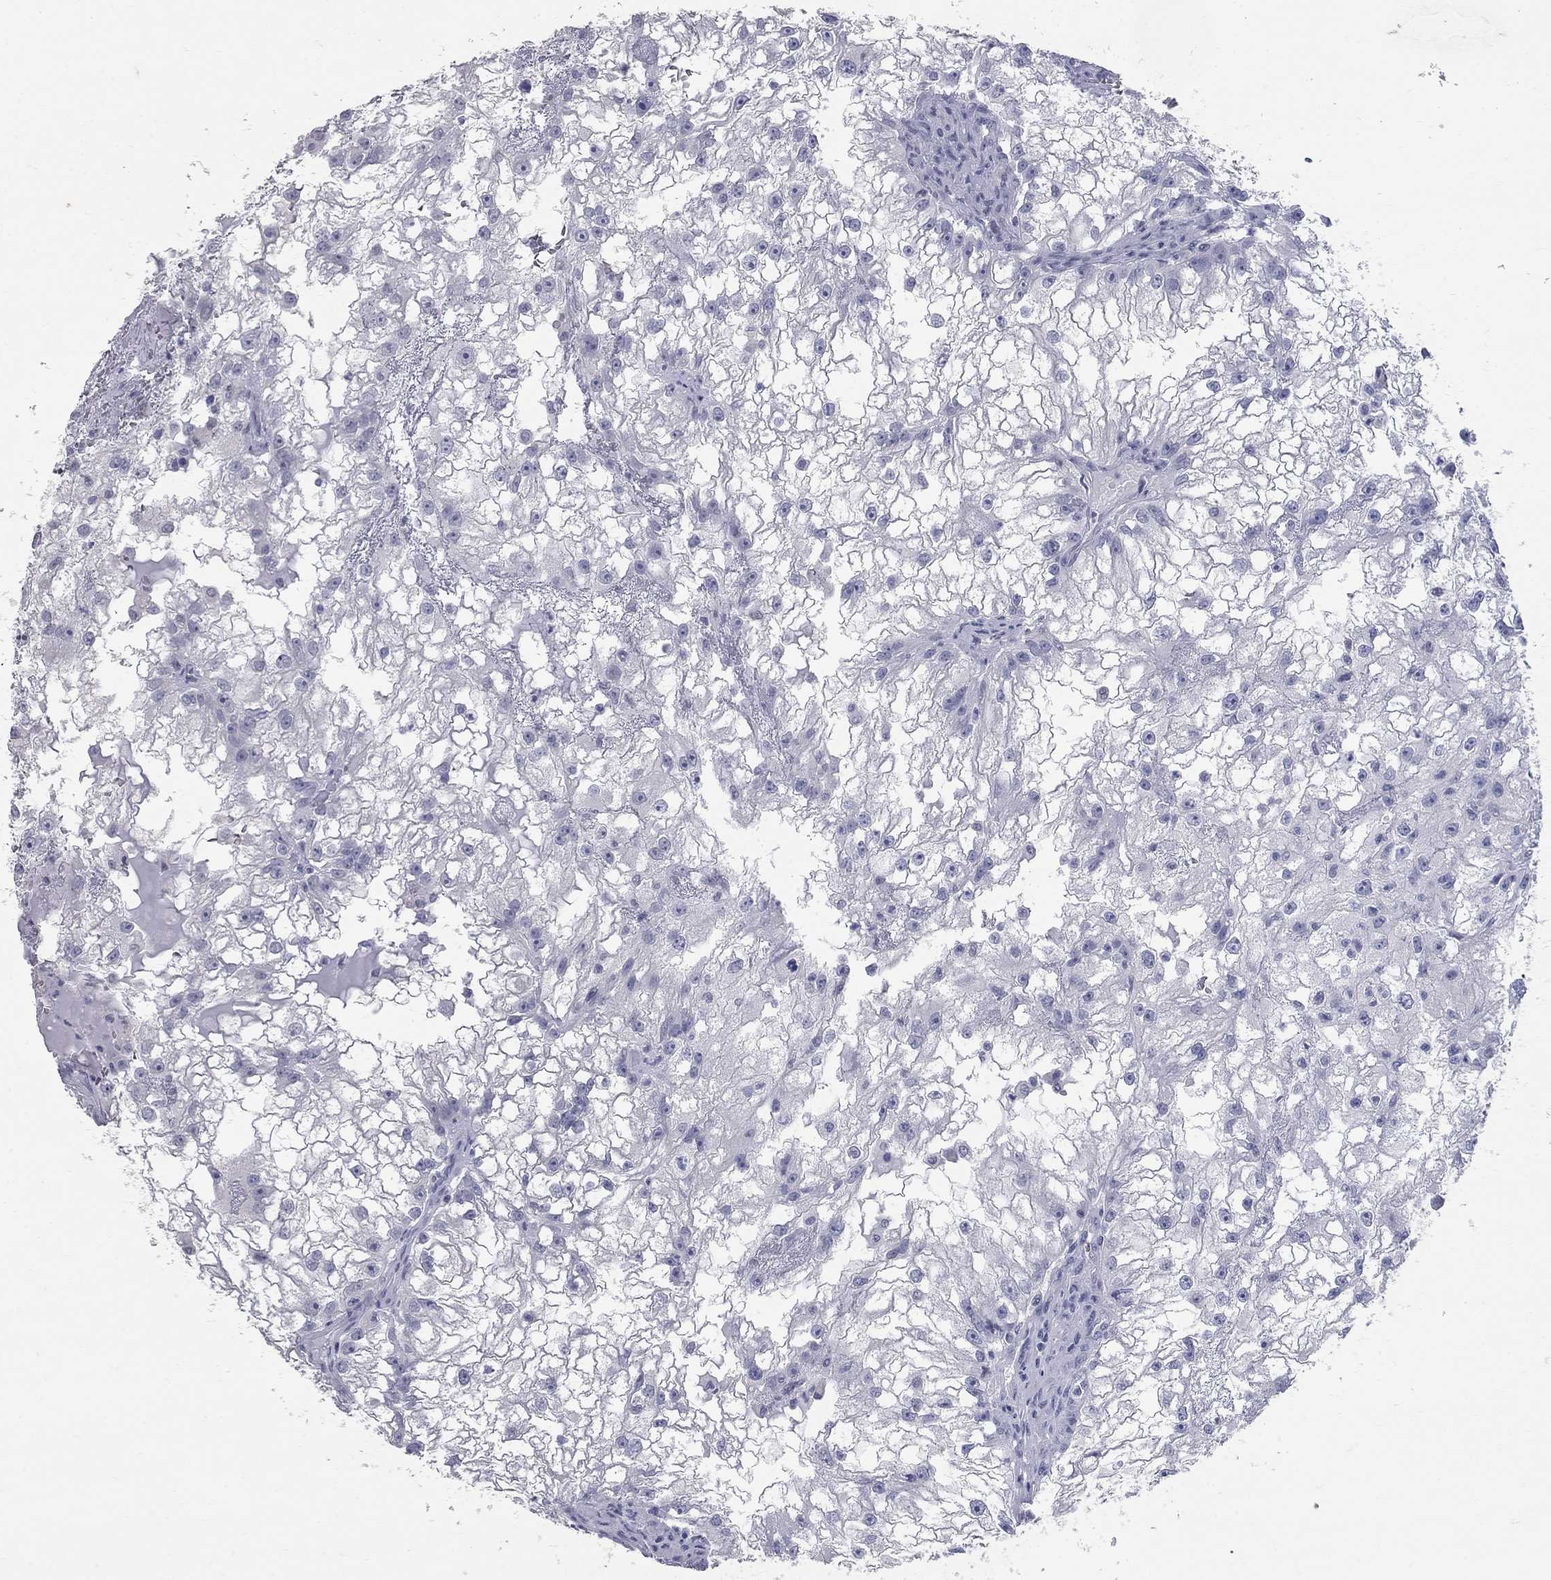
{"staining": {"intensity": "negative", "quantity": "none", "location": "none"}, "tissue": "renal cancer", "cell_type": "Tumor cells", "image_type": "cancer", "snomed": [{"axis": "morphology", "description": "Adenocarcinoma, NOS"}, {"axis": "topography", "description": "Kidney"}], "caption": "Human renal adenocarcinoma stained for a protein using immunohistochemistry demonstrates no expression in tumor cells.", "gene": "BPIFB1", "patient": {"sex": "male", "age": 59}}